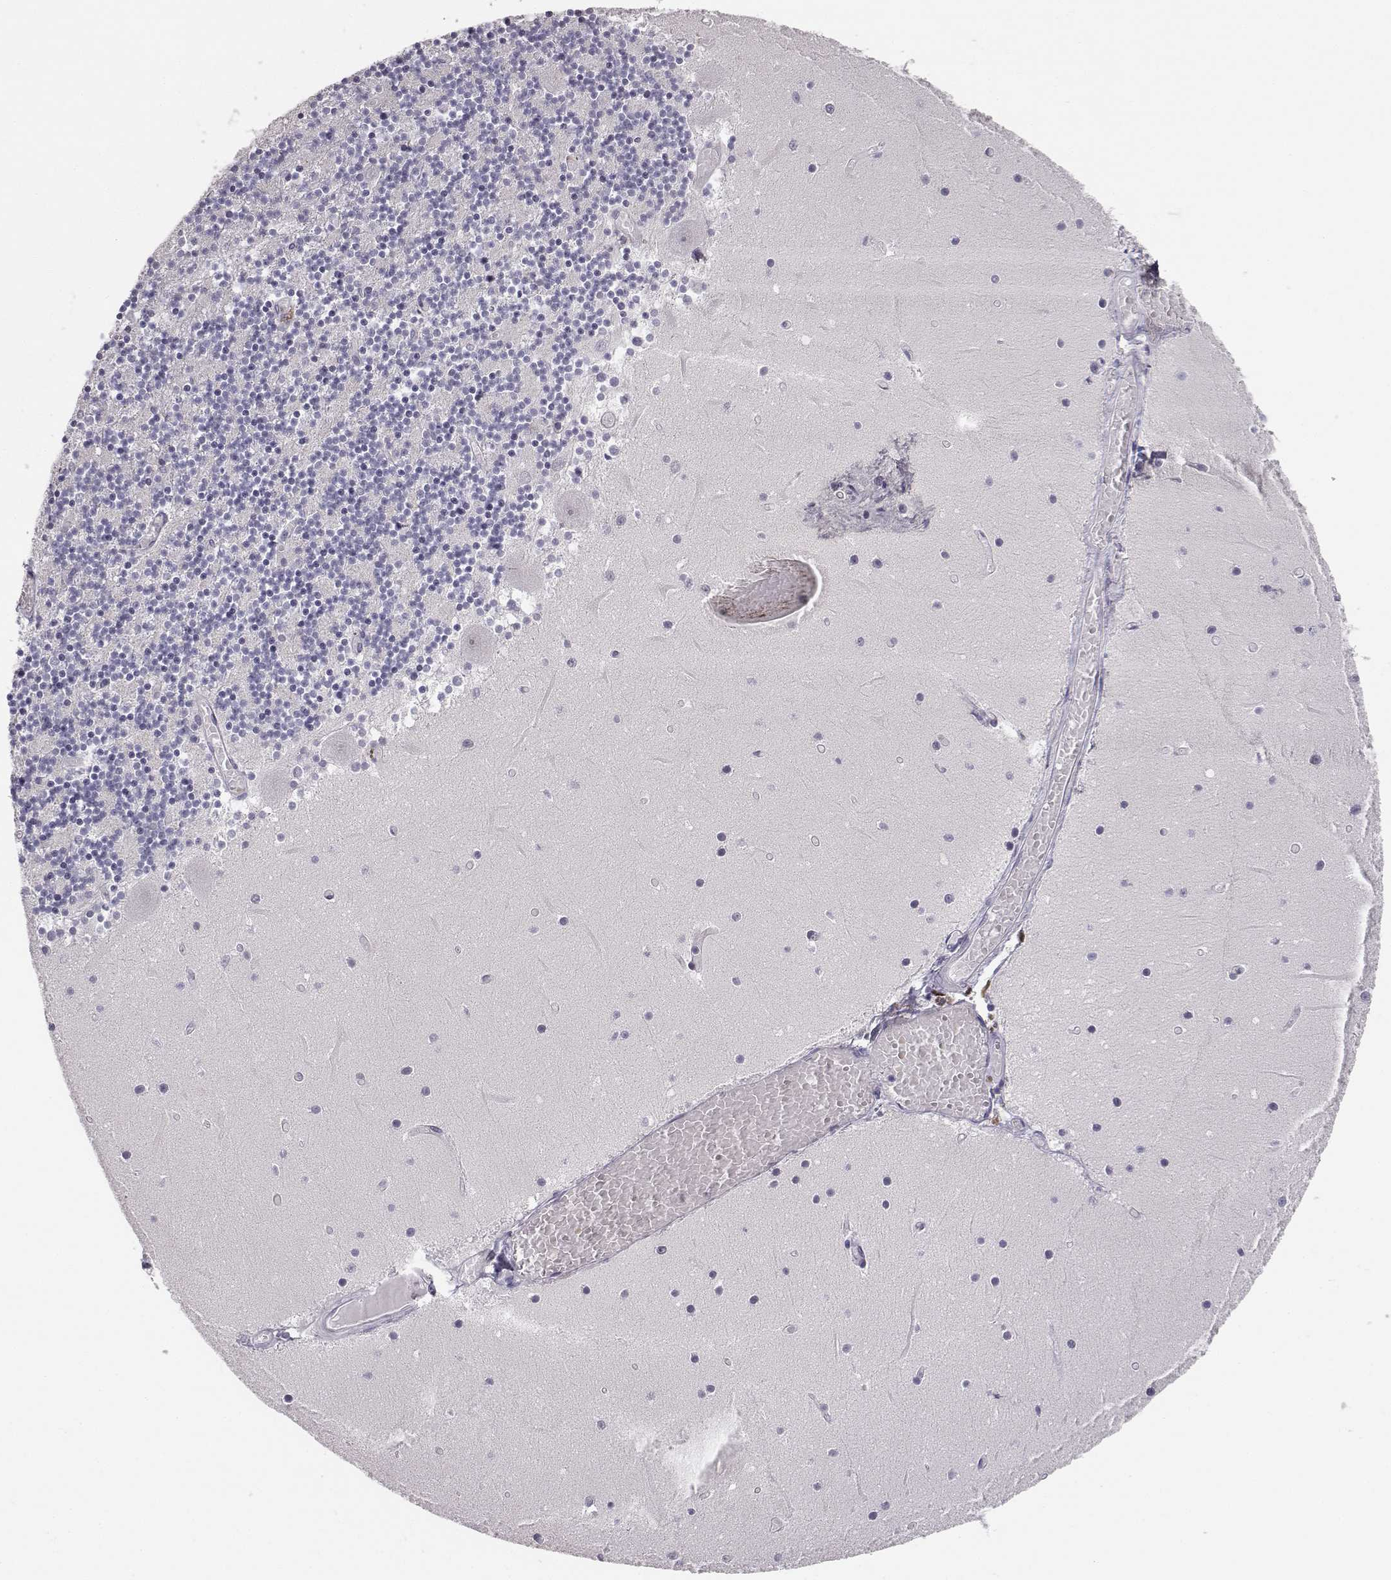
{"staining": {"intensity": "negative", "quantity": "none", "location": "none"}, "tissue": "cerebellum", "cell_type": "Cells in granular layer", "image_type": "normal", "snomed": [{"axis": "morphology", "description": "Normal tissue, NOS"}, {"axis": "topography", "description": "Cerebellum"}], "caption": "Immunohistochemistry histopathology image of normal human cerebellum stained for a protein (brown), which displays no positivity in cells in granular layer. The staining was performed using DAB to visualize the protein expression in brown, while the nuclei were stained in blue with hematoxylin (Magnification: 20x).", "gene": "MYCBPAP", "patient": {"sex": "female", "age": 28}}